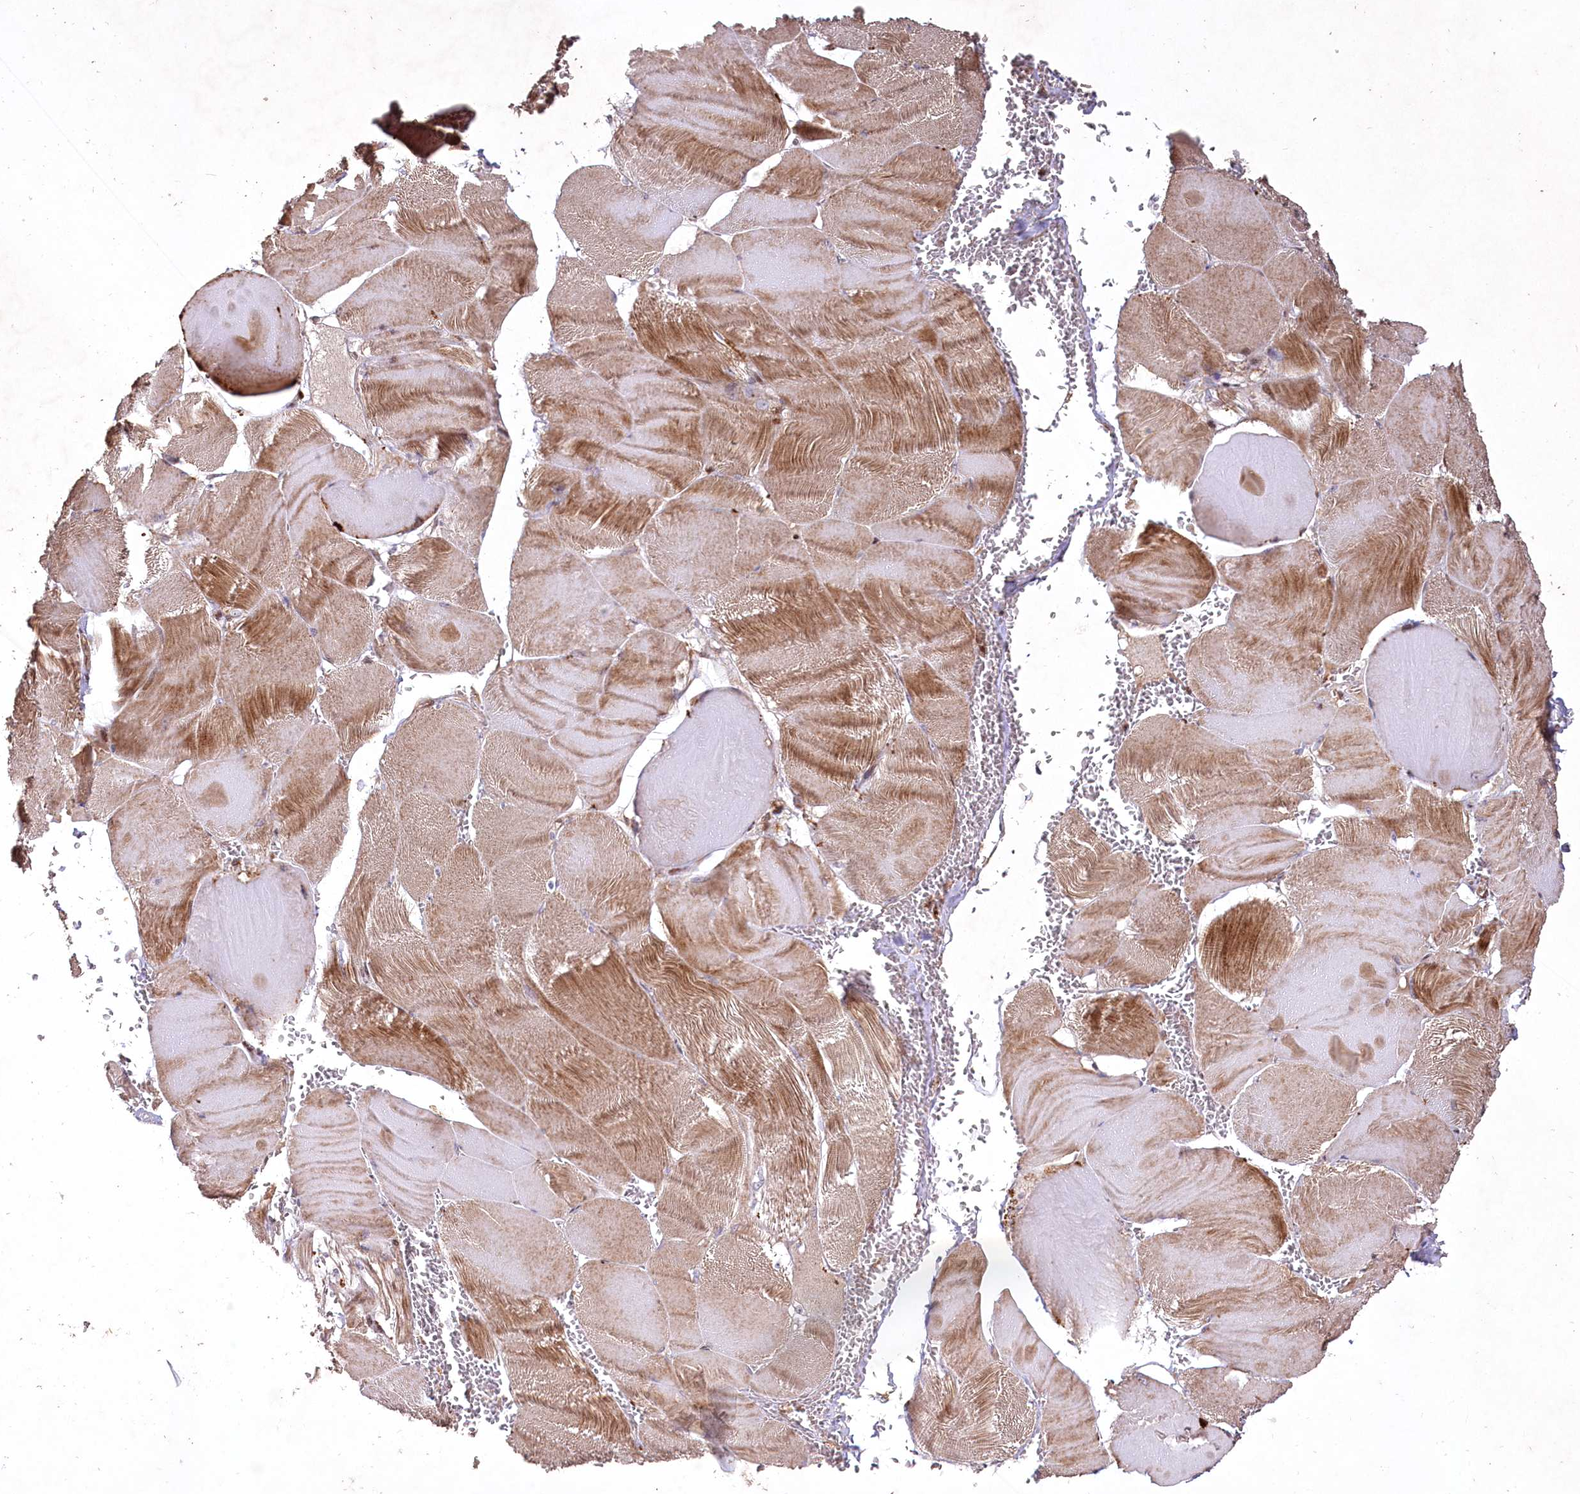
{"staining": {"intensity": "strong", "quantity": "25%-75%", "location": "cytoplasmic/membranous"}, "tissue": "skeletal muscle", "cell_type": "Myocytes", "image_type": "normal", "snomed": [{"axis": "morphology", "description": "Normal tissue, NOS"}, {"axis": "morphology", "description": "Basal cell carcinoma"}, {"axis": "topography", "description": "Skeletal muscle"}], "caption": "Skeletal muscle was stained to show a protein in brown. There is high levels of strong cytoplasmic/membranous staining in approximately 25%-75% of myocytes. Ihc stains the protein in brown and the nuclei are stained blue.", "gene": "PSTK", "patient": {"sex": "female", "age": 64}}